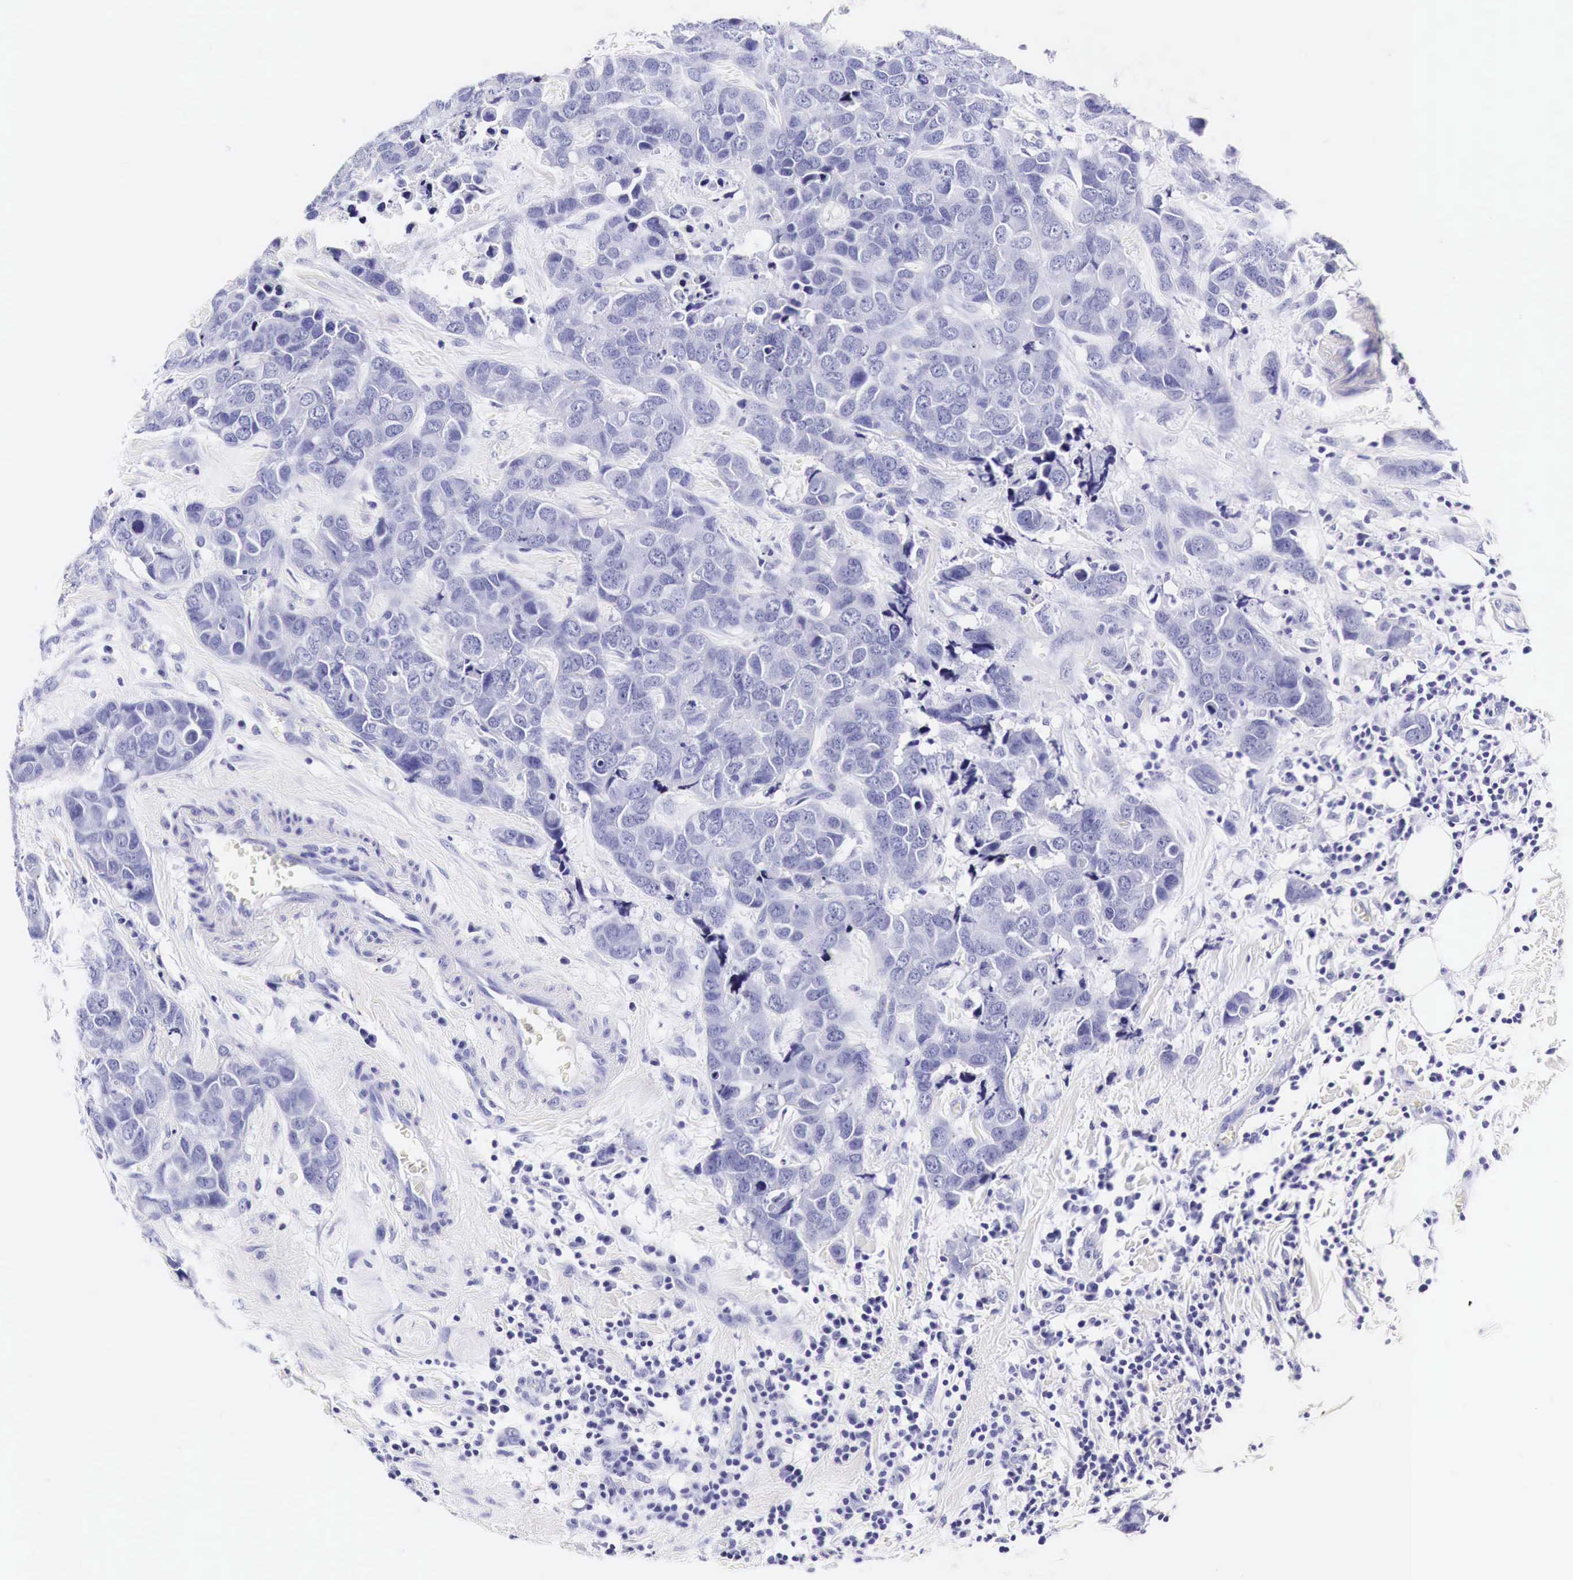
{"staining": {"intensity": "negative", "quantity": "none", "location": "none"}, "tissue": "breast cancer", "cell_type": "Tumor cells", "image_type": "cancer", "snomed": [{"axis": "morphology", "description": "Duct carcinoma"}, {"axis": "topography", "description": "Breast"}], "caption": "This is an immunohistochemistry (IHC) image of human intraductal carcinoma (breast). There is no positivity in tumor cells.", "gene": "ACP3", "patient": {"sex": "female", "age": 91}}